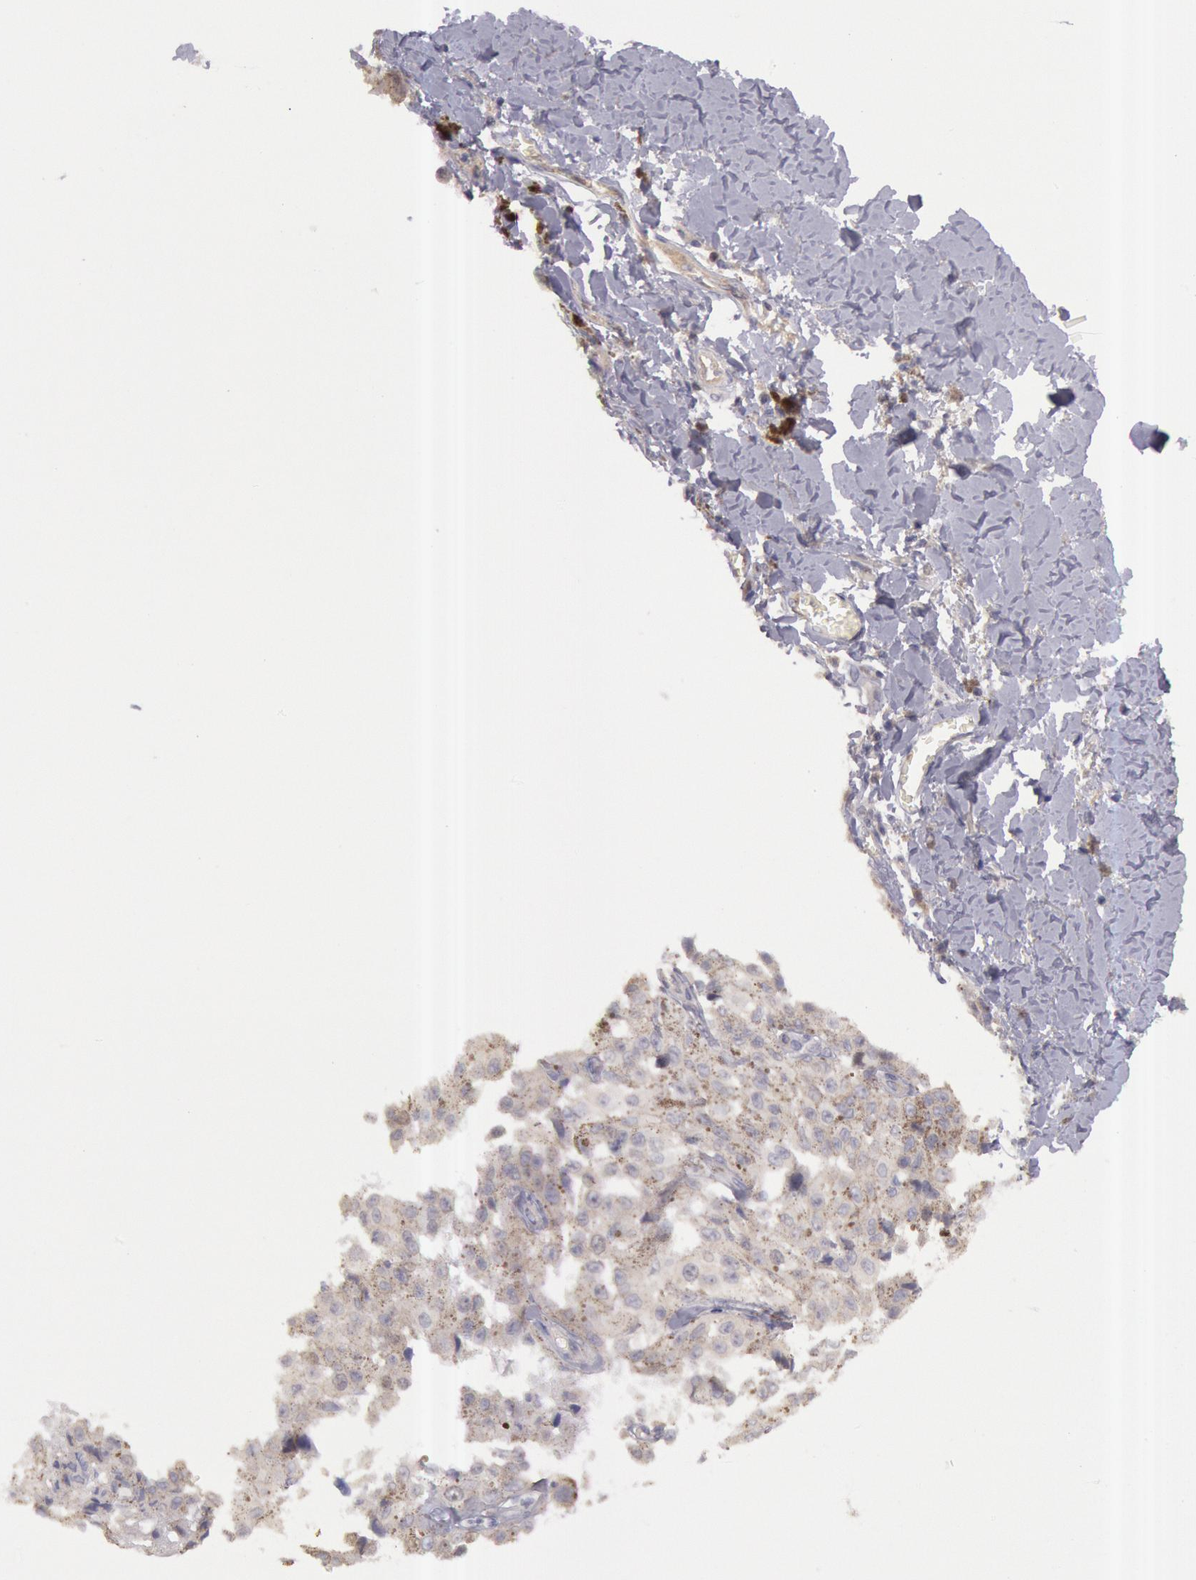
{"staining": {"intensity": "negative", "quantity": "none", "location": "none"}, "tissue": "melanoma", "cell_type": "Tumor cells", "image_type": "cancer", "snomed": [{"axis": "morphology", "description": "Malignant melanoma, NOS"}, {"axis": "topography", "description": "Skin"}], "caption": "Human malignant melanoma stained for a protein using IHC shows no positivity in tumor cells.", "gene": "AMOTL1", "patient": {"sex": "female", "age": 82}}